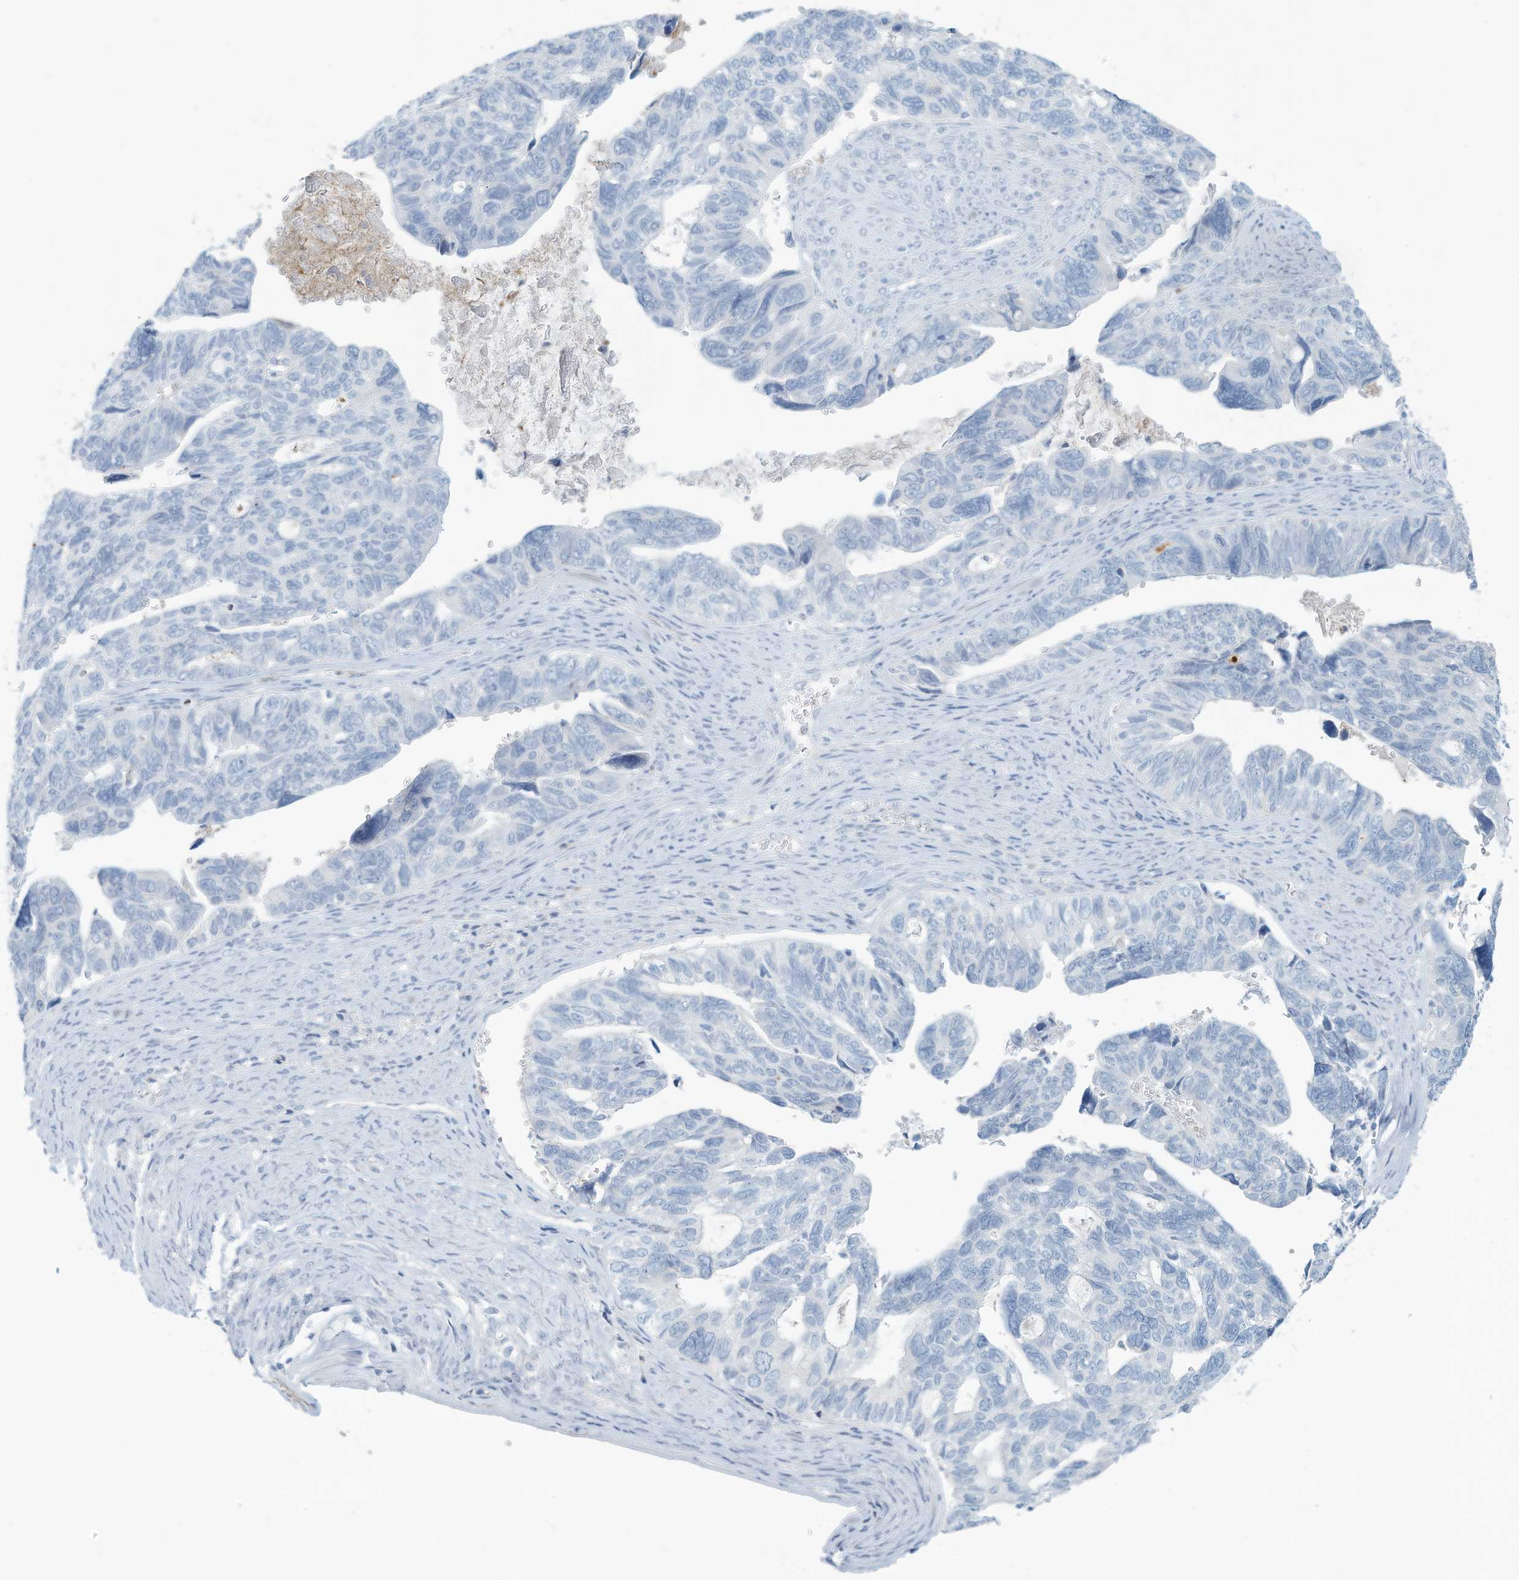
{"staining": {"intensity": "negative", "quantity": "none", "location": "none"}, "tissue": "ovarian cancer", "cell_type": "Tumor cells", "image_type": "cancer", "snomed": [{"axis": "morphology", "description": "Cystadenocarcinoma, serous, NOS"}, {"axis": "topography", "description": "Ovary"}], "caption": "Histopathology image shows no significant protein staining in tumor cells of ovarian serous cystadenocarcinoma.", "gene": "ERI2", "patient": {"sex": "female", "age": 79}}